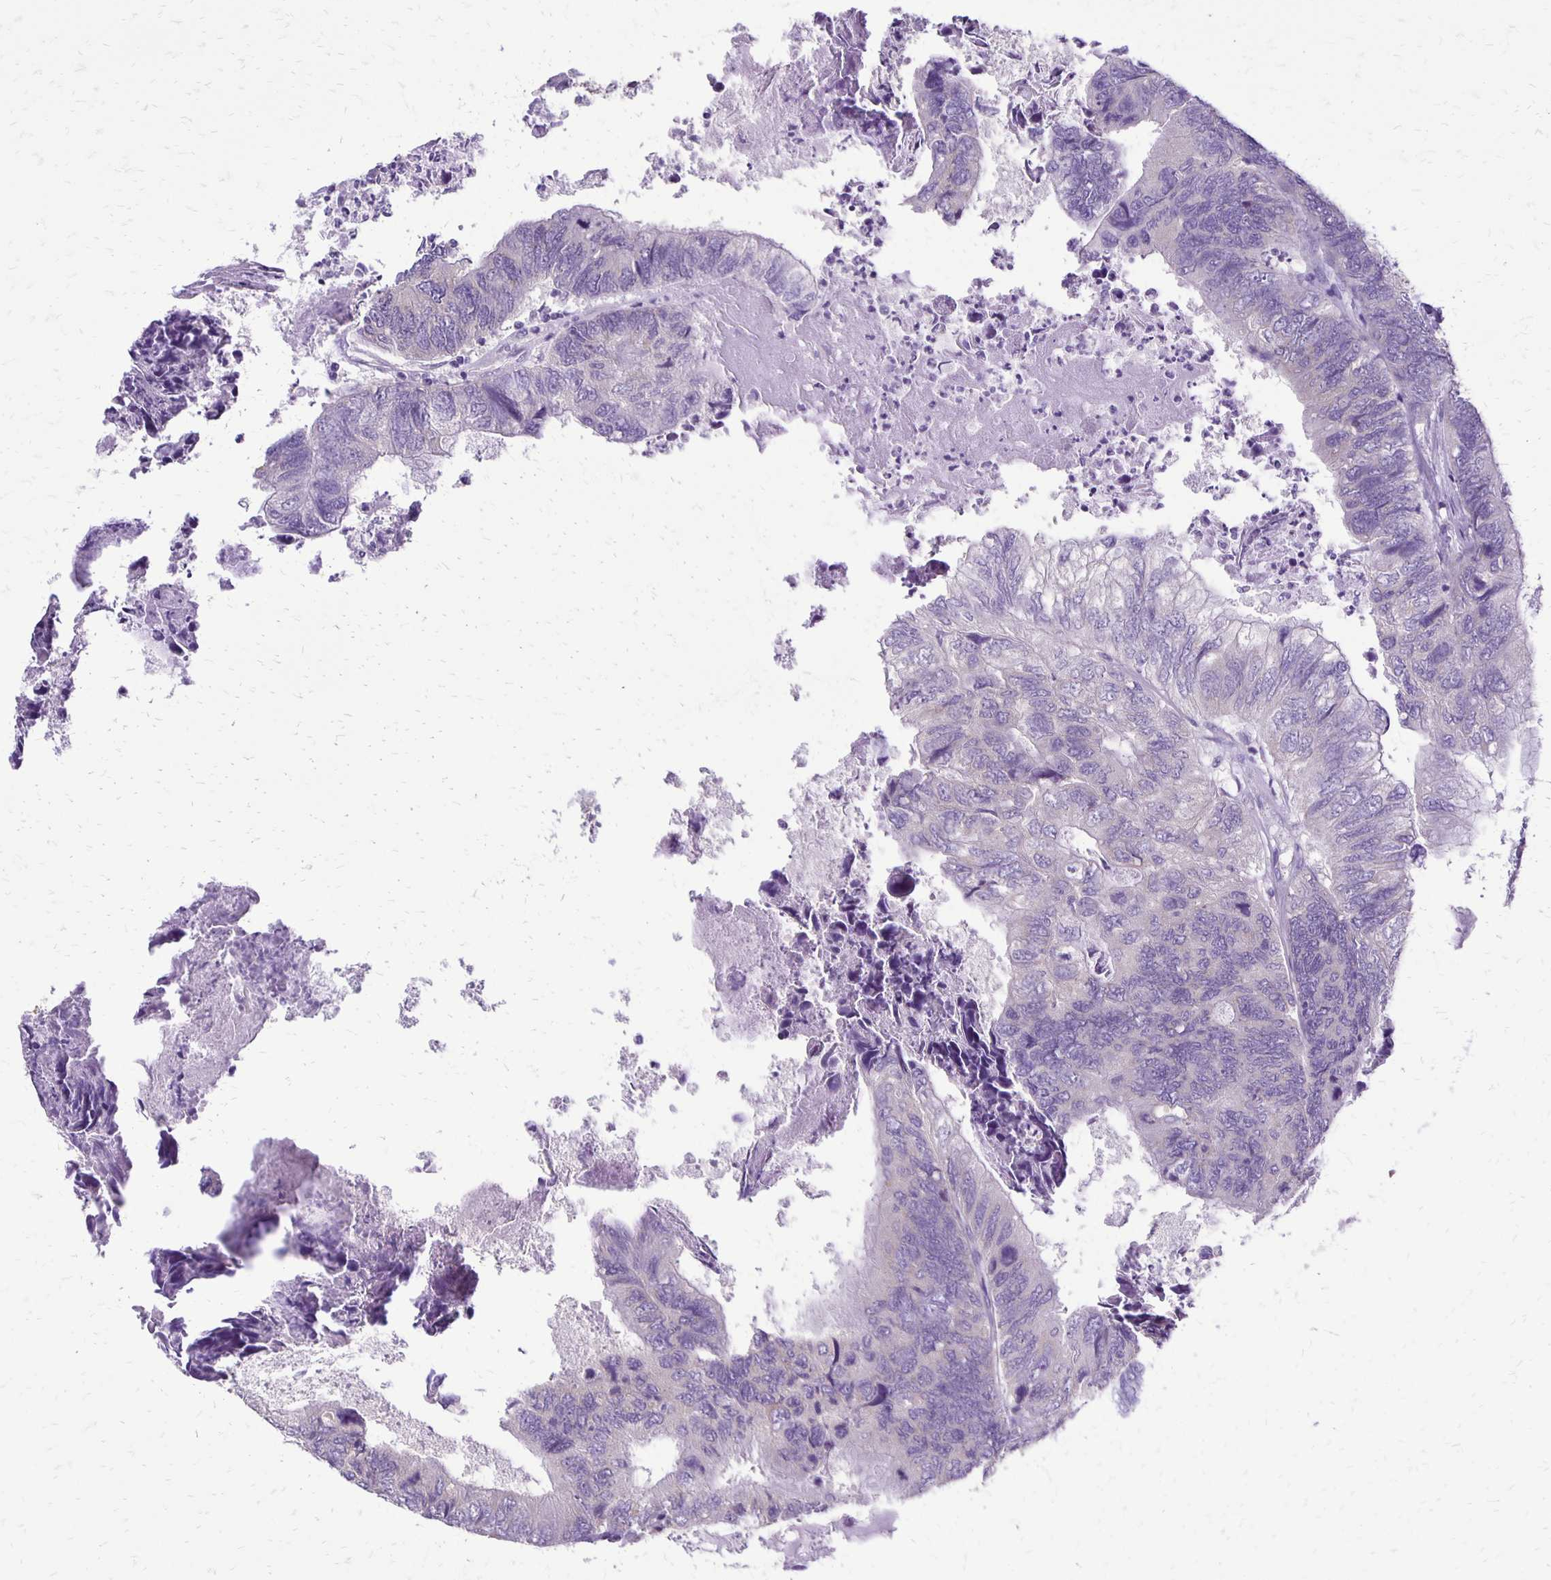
{"staining": {"intensity": "weak", "quantity": "25%-75%", "location": "cytoplasmic/membranous"}, "tissue": "colorectal cancer", "cell_type": "Tumor cells", "image_type": "cancer", "snomed": [{"axis": "morphology", "description": "Adenocarcinoma, NOS"}, {"axis": "topography", "description": "Colon"}], "caption": "A brown stain labels weak cytoplasmic/membranous staining of a protein in human colorectal cancer tumor cells. The staining was performed using DAB (3,3'-diaminobenzidine) to visualize the protein expression in brown, while the nuclei were stained in blue with hematoxylin (Magnification: 20x).", "gene": "ANKRD45", "patient": {"sex": "female", "age": 67}}